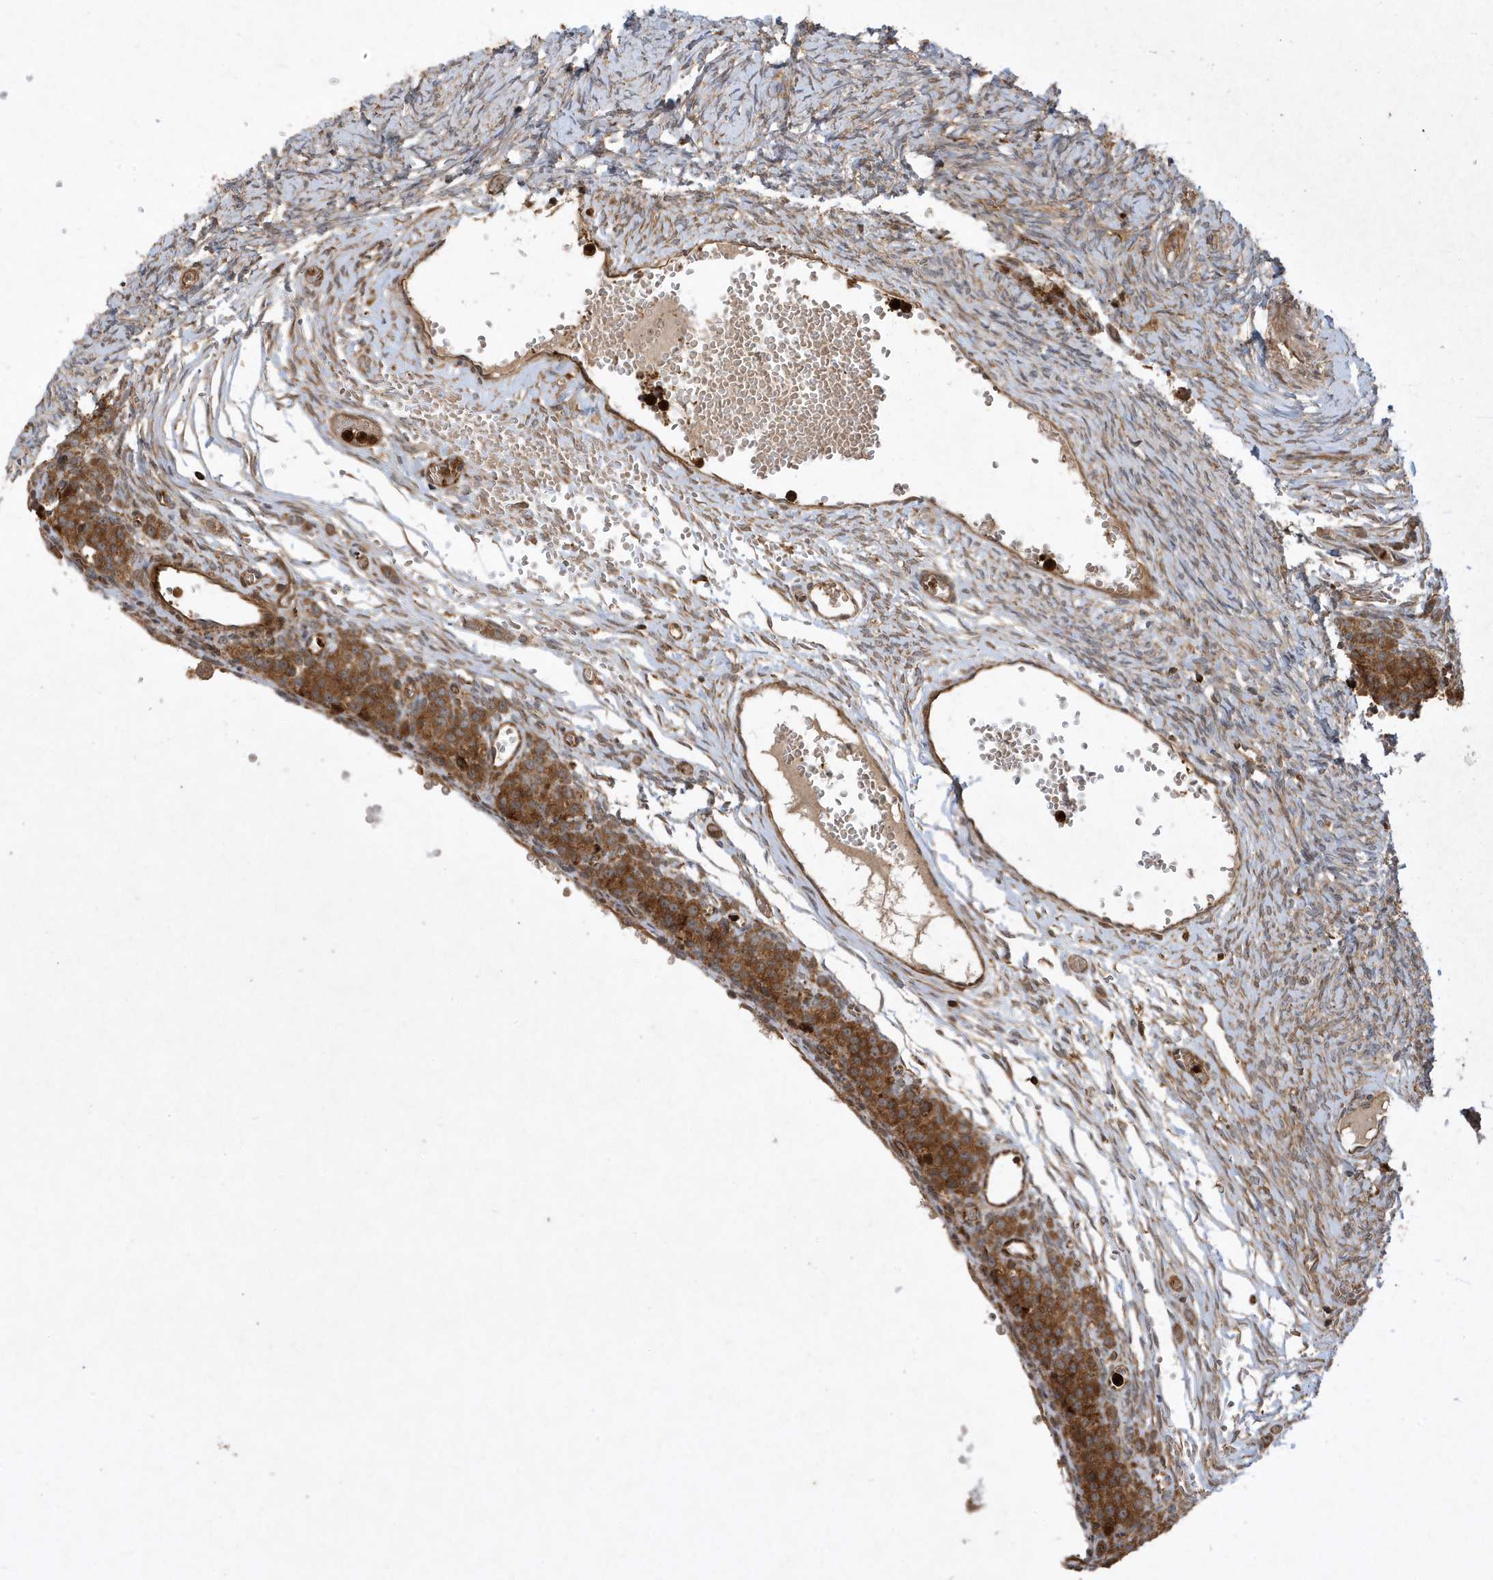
{"staining": {"intensity": "moderate", "quantity": ">75%", "location": "cytoplasmic/membranous"}, "tissue": "ovary", "cell_type": "Ovarian stroma cells", "image_type": "normal", "snomed": [{"axis": "morphology", "description": "Adenocarcinoma, NOS"}, {"axis": "topography", "description": "Endometrium"}], "caption": "Immunohistochemical staining of unremarkable ovary shows >75% levels of moderate cytoplasmic/membranous protein positivity in about >75% of ovarian stroma cells.", "gene": "LAPTM4A", "patient": {"sex": "female", "age": 32}}